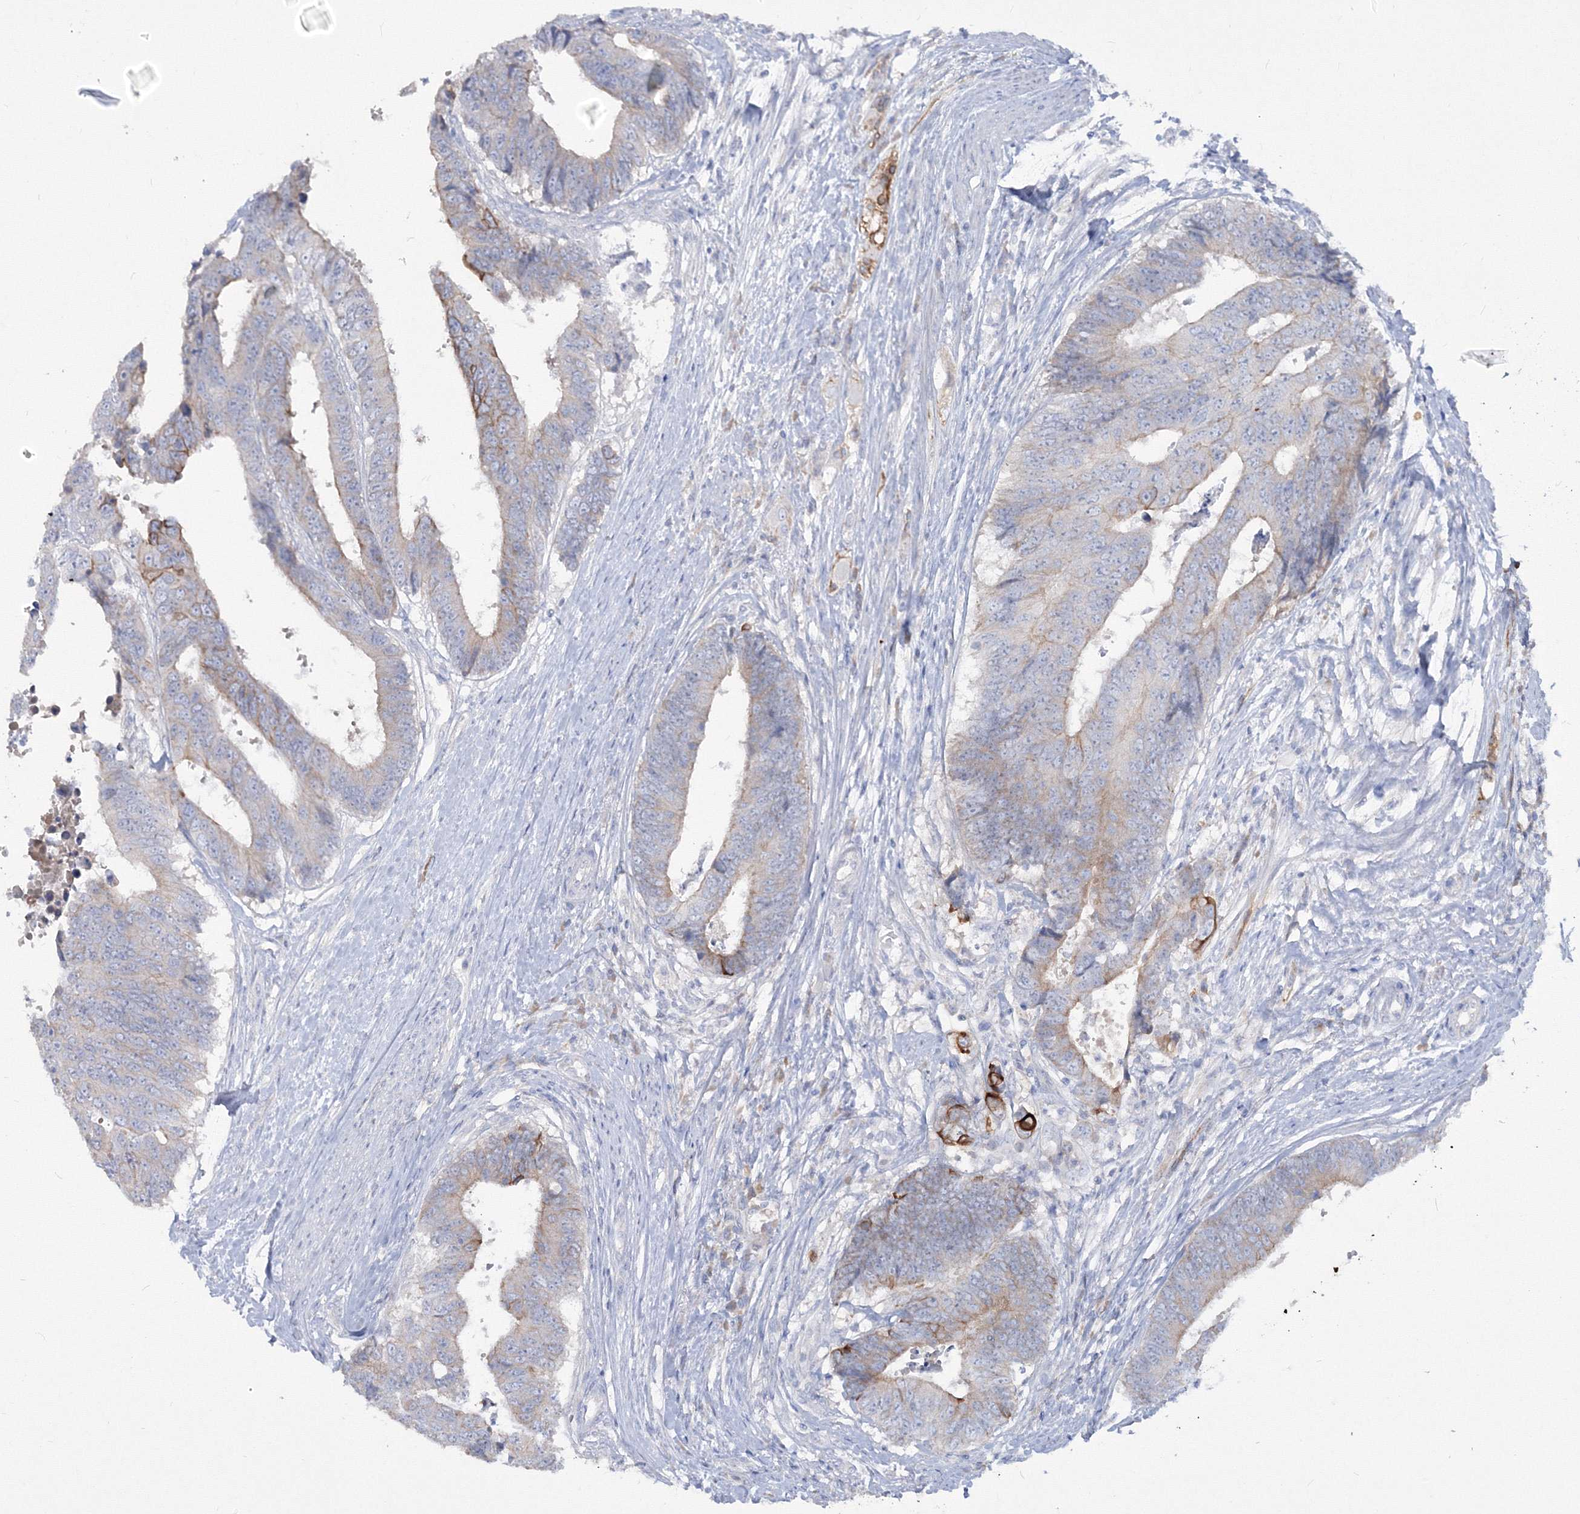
{"staining": {"intensity": "moderate", "quantity": "<25%", "location": "cytoplasmic/membranous"}, "tissue": "colorectal cancer", "cell_type": "Tumor cells", "image_type": "cancer", "snomed": [{"axis": "morphology", "description": "Adenocarcinoma, NOS"}, {"axis": "topography", "description": "Rectum"}], "caption": "Protein expression analysis of human colorectal cancer (adenocarcinoma) reveals moderate cytoplasmic/membranous positivity in about <25% of tumor cells.", "gene": "TMEM139", "patient": {"sex": "male", "age": 84}}